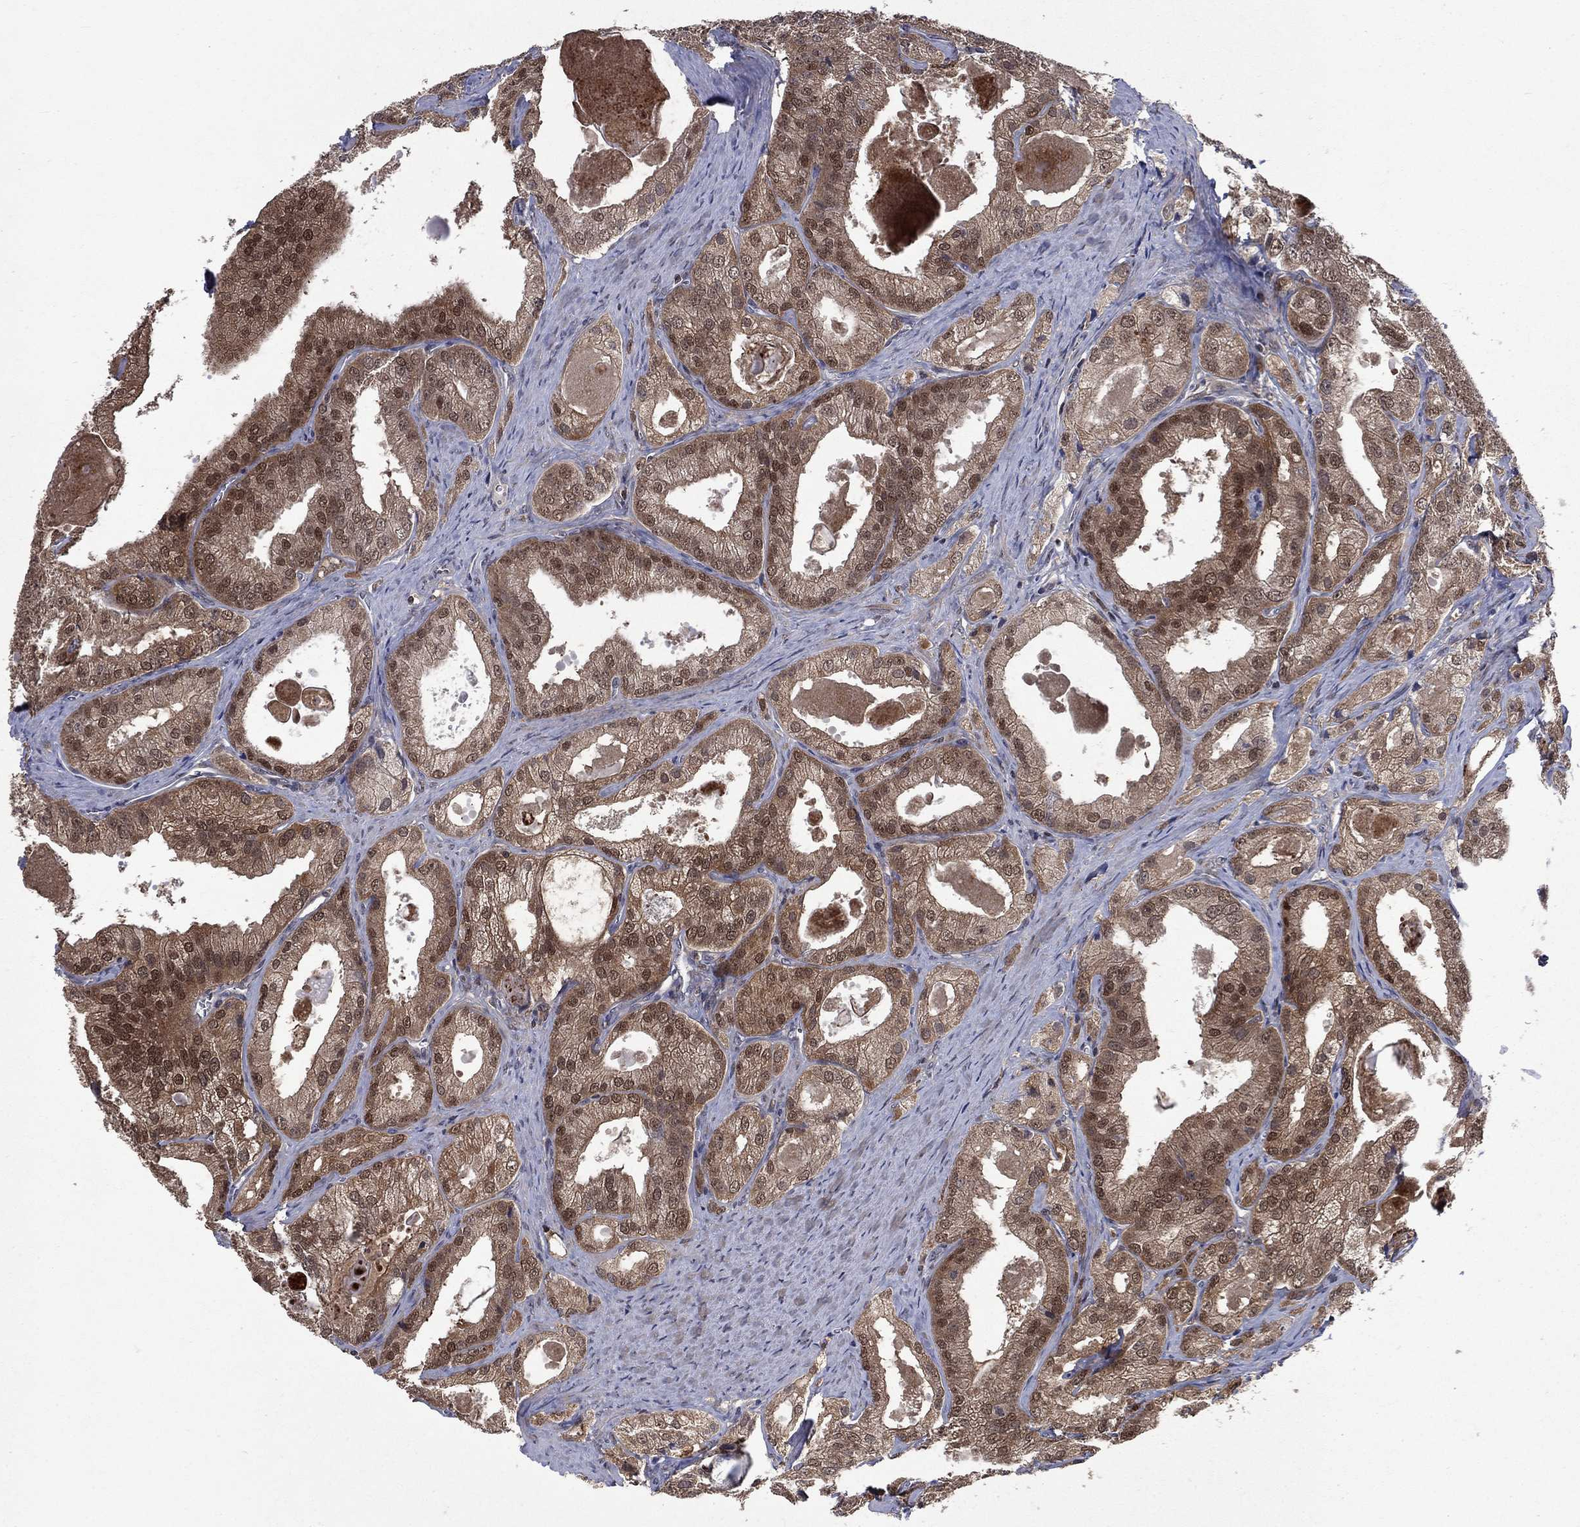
{"staining": {"intensity": "strong", "quantity": ">75%", "location": "cytoplasmic/membranous,nuclear"}, "tissue": "prostate cancer", "cell_type": "Tumor cells", "image_type": "cancer", "snomed": [{"axis": "morphology", "description": "Adenocarcinoma, NOS"}, {"axis": "morphology", "description": "Adenocarcinoma, High grade"}, {"axis": "topography", "description": "Prostate"}], "caption": "Protein expression analysis of prostate adenocarcinoma reveals strong cytoplasmic/membranous and nuclear expression in about >75% of tumor cells.", "gene": "IAH1", "patient": {"sex": "male", "age": 70}}